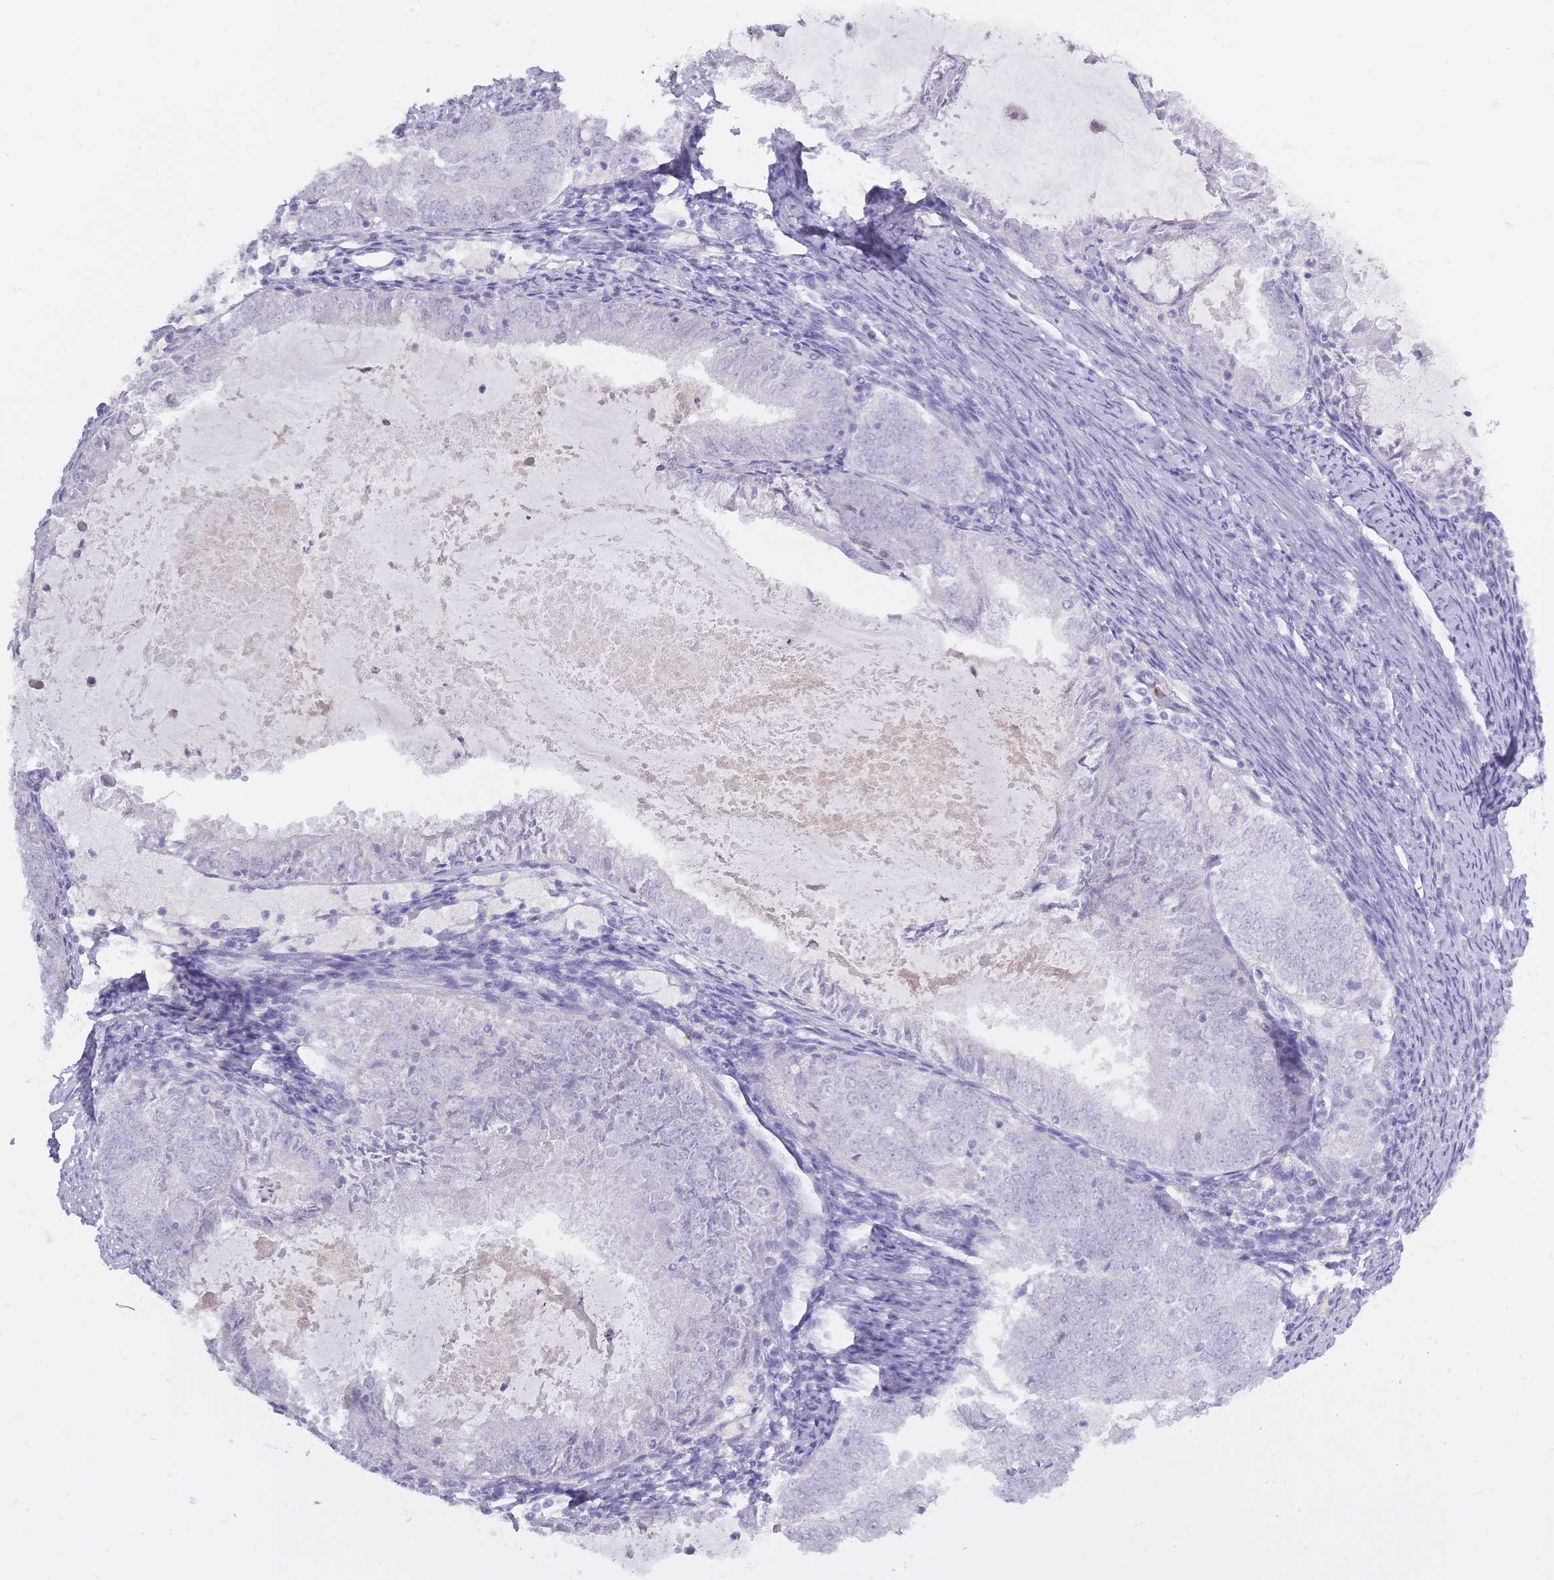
{"staining": {"intensity": "negative", "quantity": "none", "location": "none"}, "tissue": "endometrial cancer", "cell_type": "Tumor cells", "image_type": "cancer", "snomed": [{"axis": "morphology", "description": "Adenocarcinoma, NOS"}, {"axis": "topography", "description": "Endometrium"}], "caption": "Tumor cells are negative for brown protein staining in endometrial adenocarcinoma.", "gene": "BDKRB2", "patient": {"sex": "female", "age": 57}}